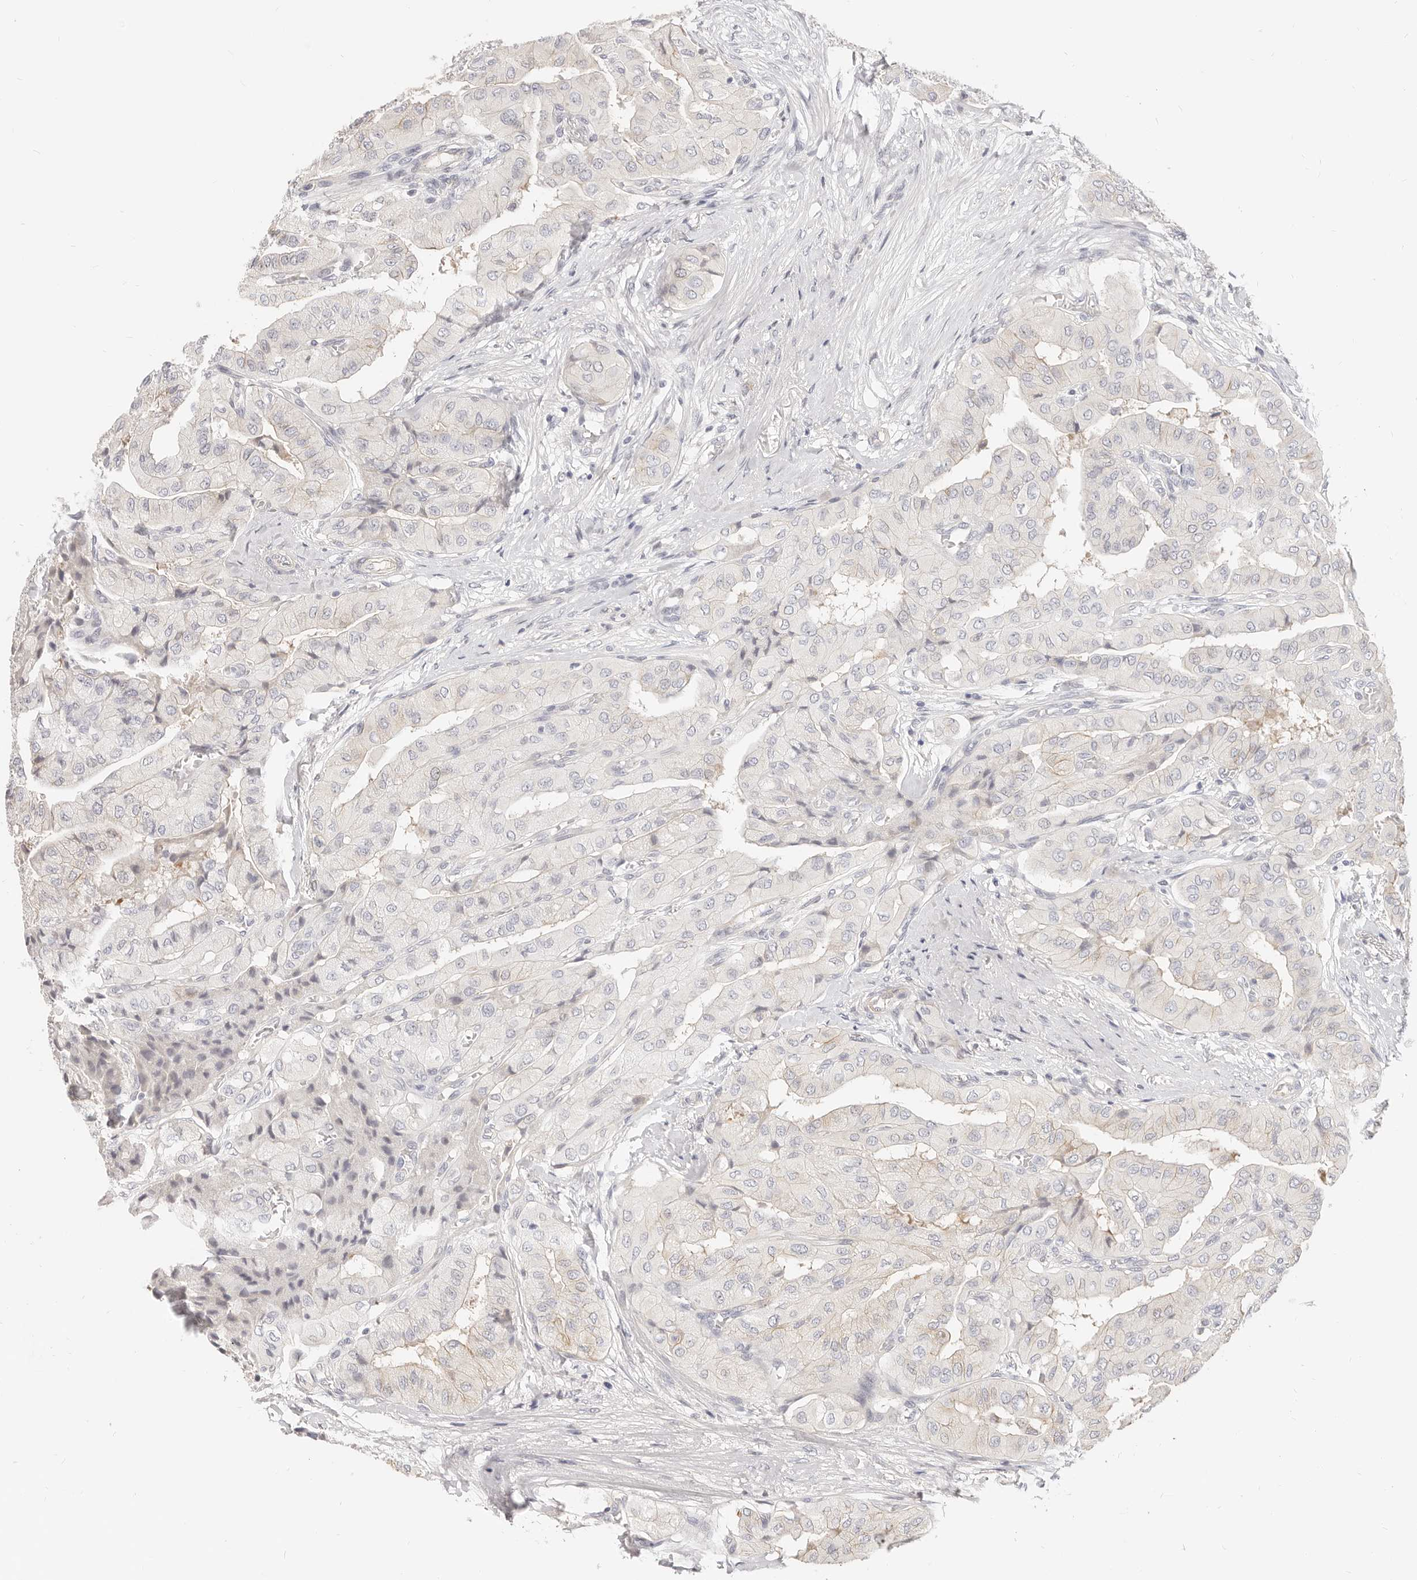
{"staining": {"intensity": "weak", "quantity": "<25%", "location": "cytoplasmic/membranous"}, "tissue": "thyroid cancer", "cell_type": "Tumor cells", "image_type": "cancer", "snomed": [{"axis": "morphology", "description": "Papillary adenocarcinoma, NOS"}, {"axis": "topography", "description": "Thyroid gland"}], "caption": "Protein analysis of thyroid cancer shows no significant staining in tumor cells.", "gene": "DTNBP1", "patient": {"sex": "female", "age": 59}}